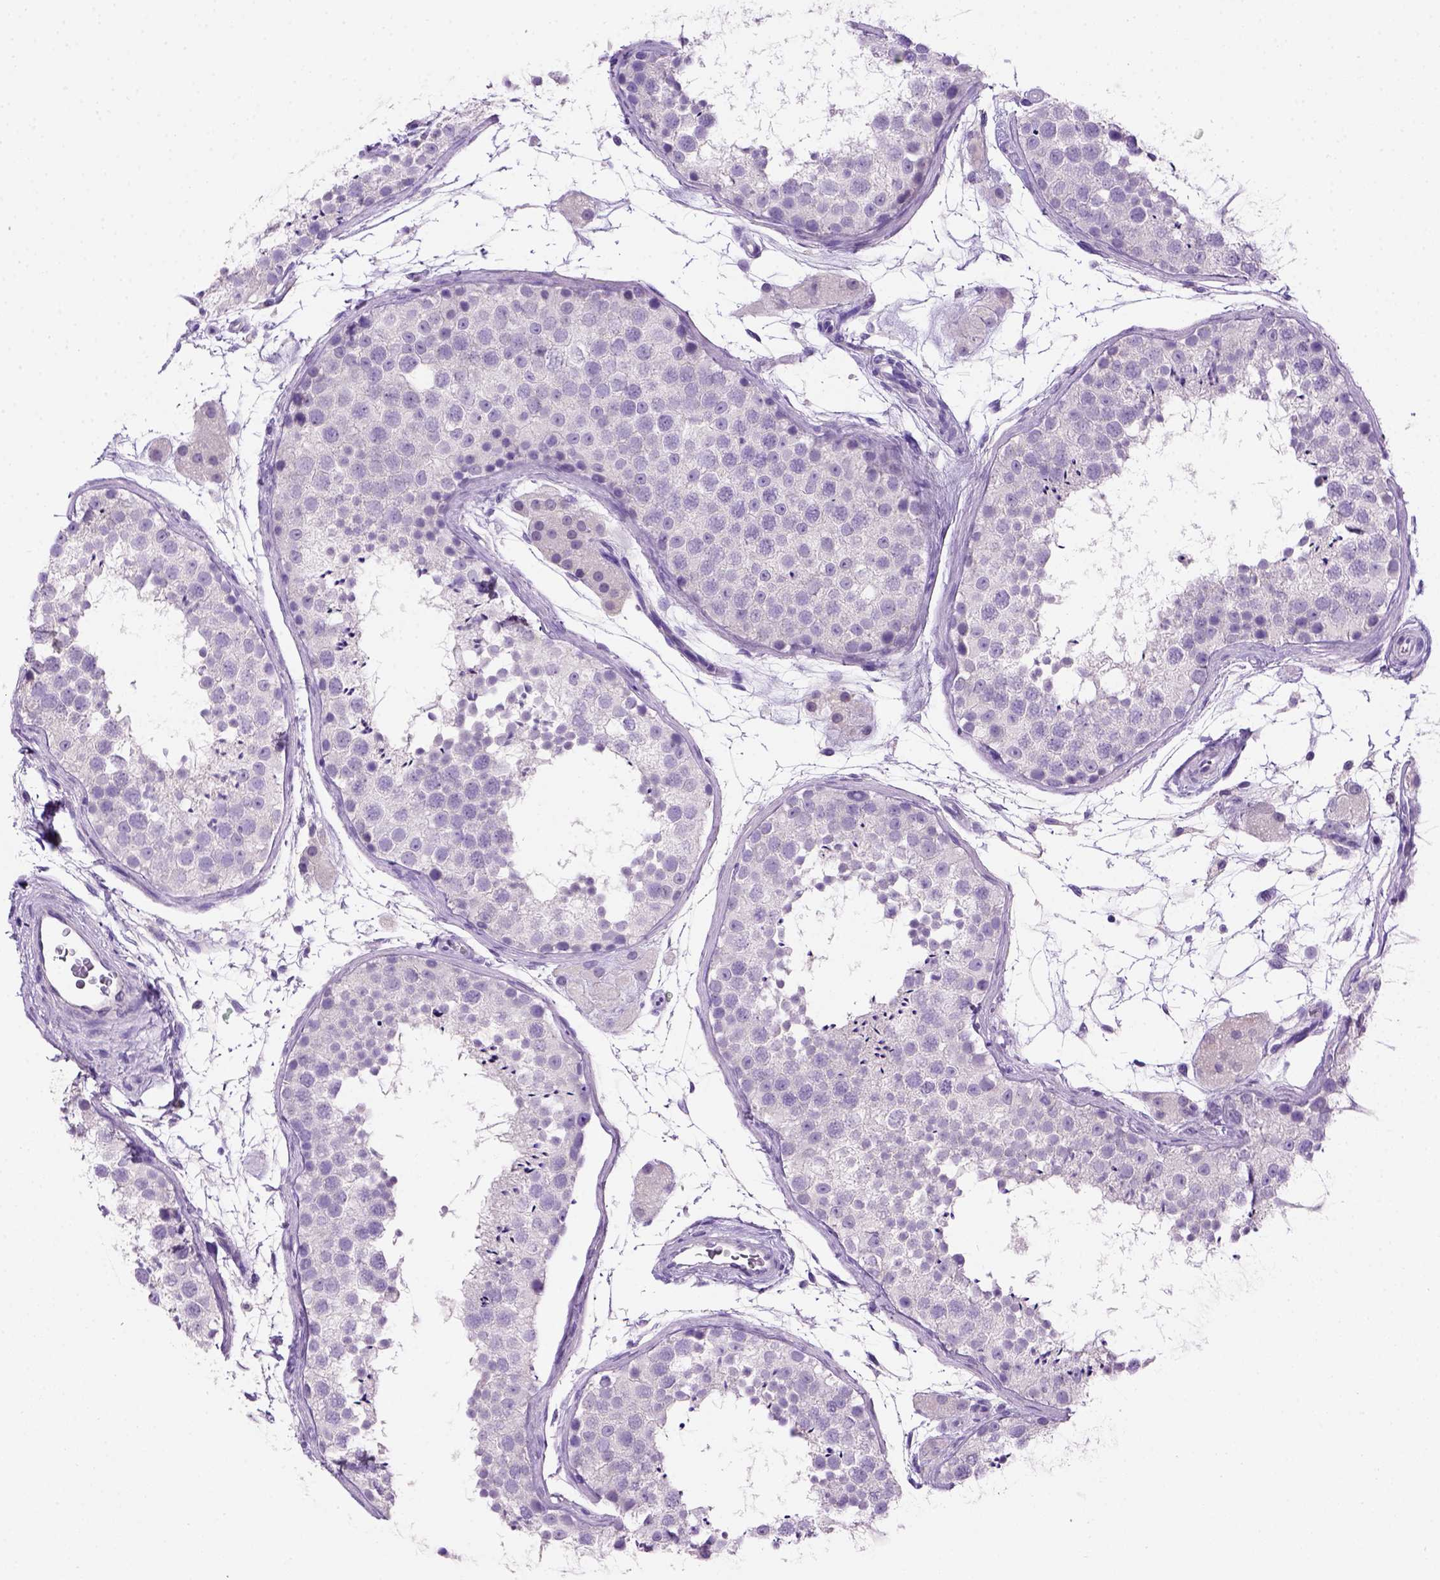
{"staining": {"intensity": "negative", "quantity": "none", "location": "none"}, "tissue": "testis", "cell_type": "Cells in seminiferous ducts", "image_type": "normal", "snomed": [{"axis": "morphology", "description": "Normal tissue, NOS"}, {"axis": "topography", "description": "Testis"}], "caption": "Micrograph shows no significant protein staining in cells in seminiferous ducts of normal testis.", "gene": "CDH1", "patient": {"sex": "male", "age": 41}}